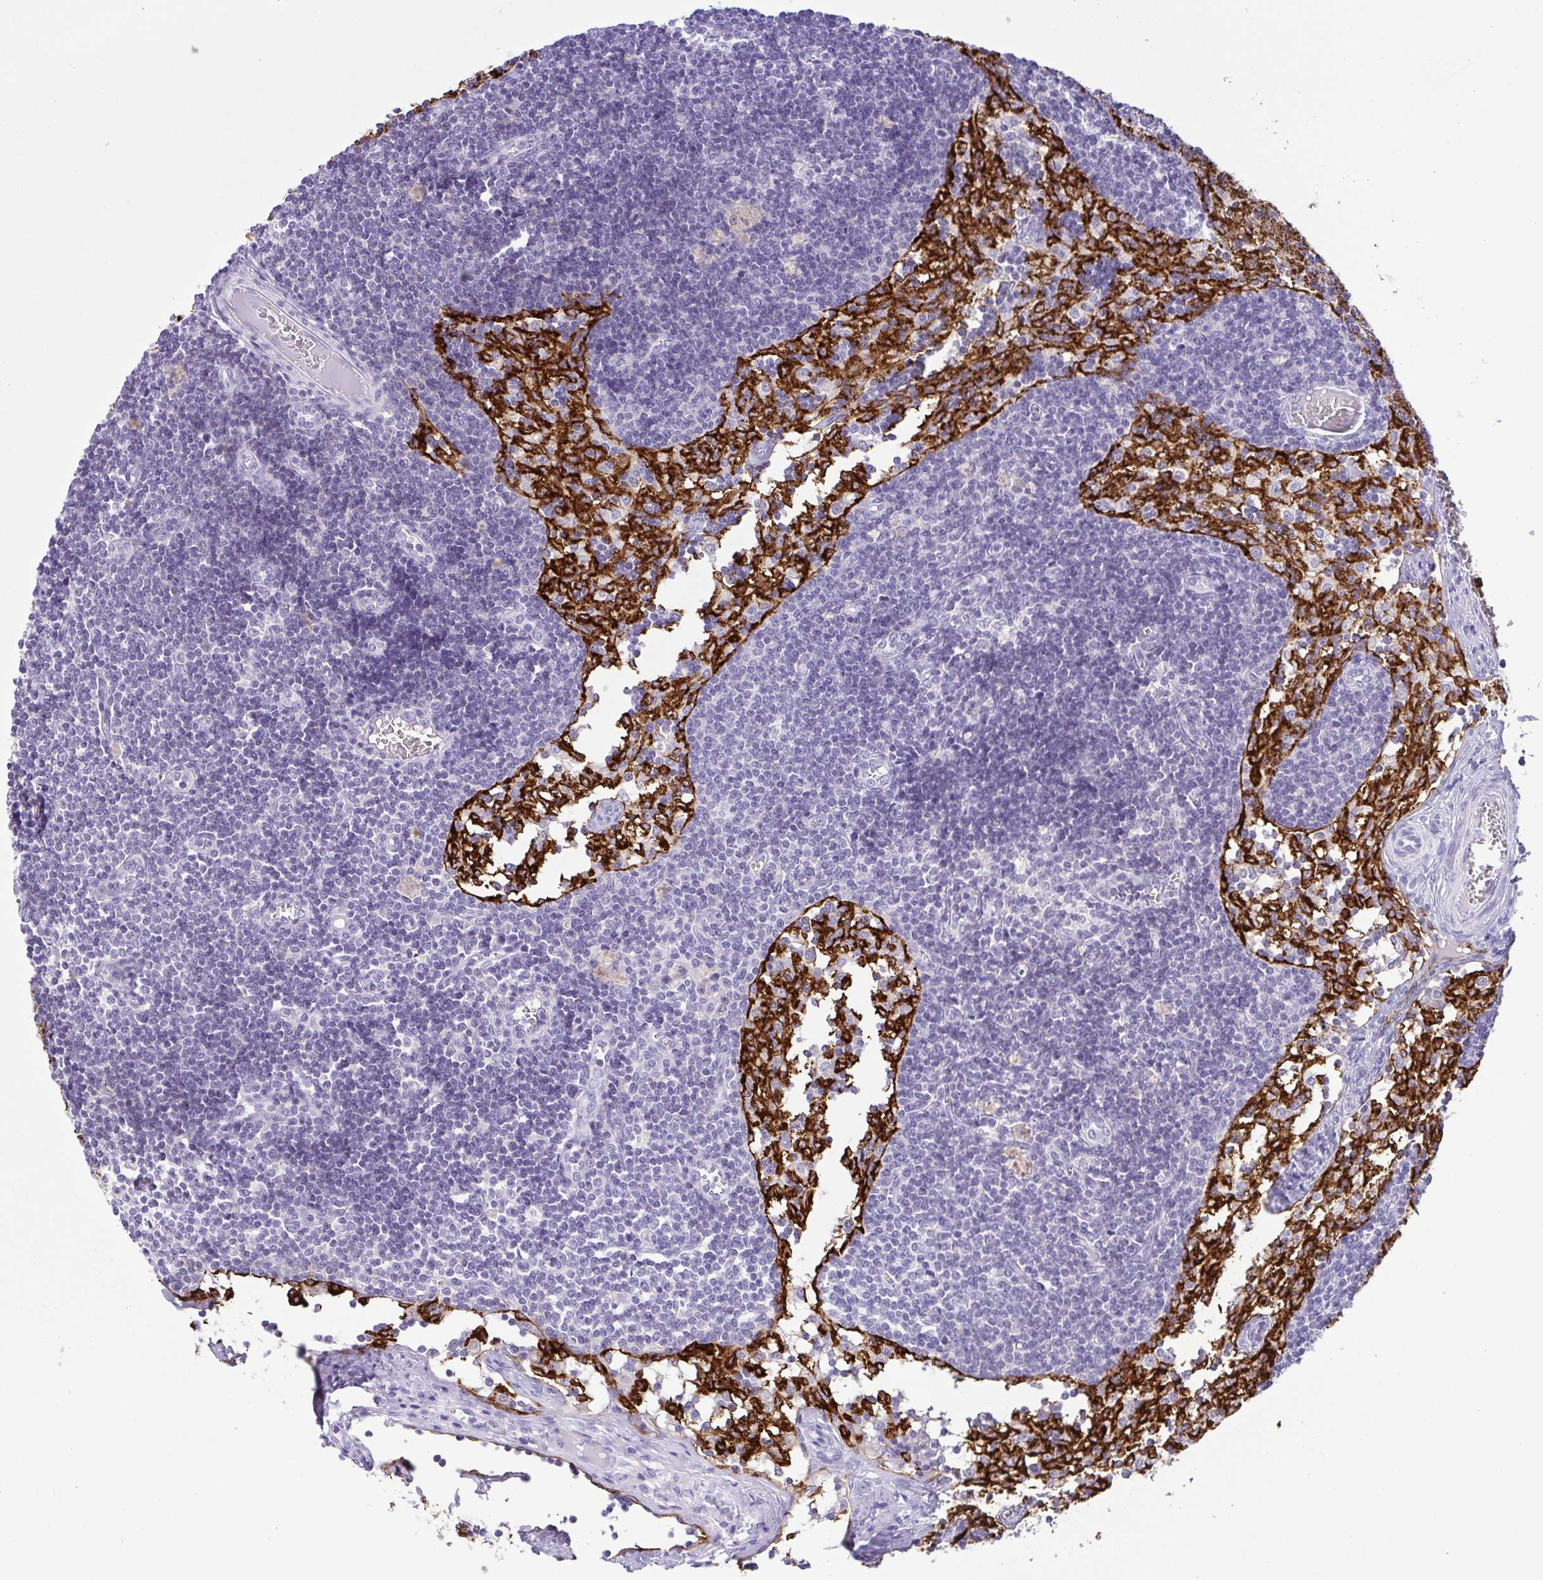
{"staining": {"intensity": "negative", "quantity": "none", "location": "none"}, "tissue": "lymph node", "cell_type": "Non-germinal center cells", "image_type": "normal", "snomed": [{"axis": "morphology", "description": "Normal tissue, NOS"}, {"axis": "topography", "description": "Lymph node"}], "caption": "A photomicrograph of lymph node stained for a protein displays no brown staining in non-germinal center cells.", "gene": "GPR182", "patient": {"sex": "female", "age": 31}}